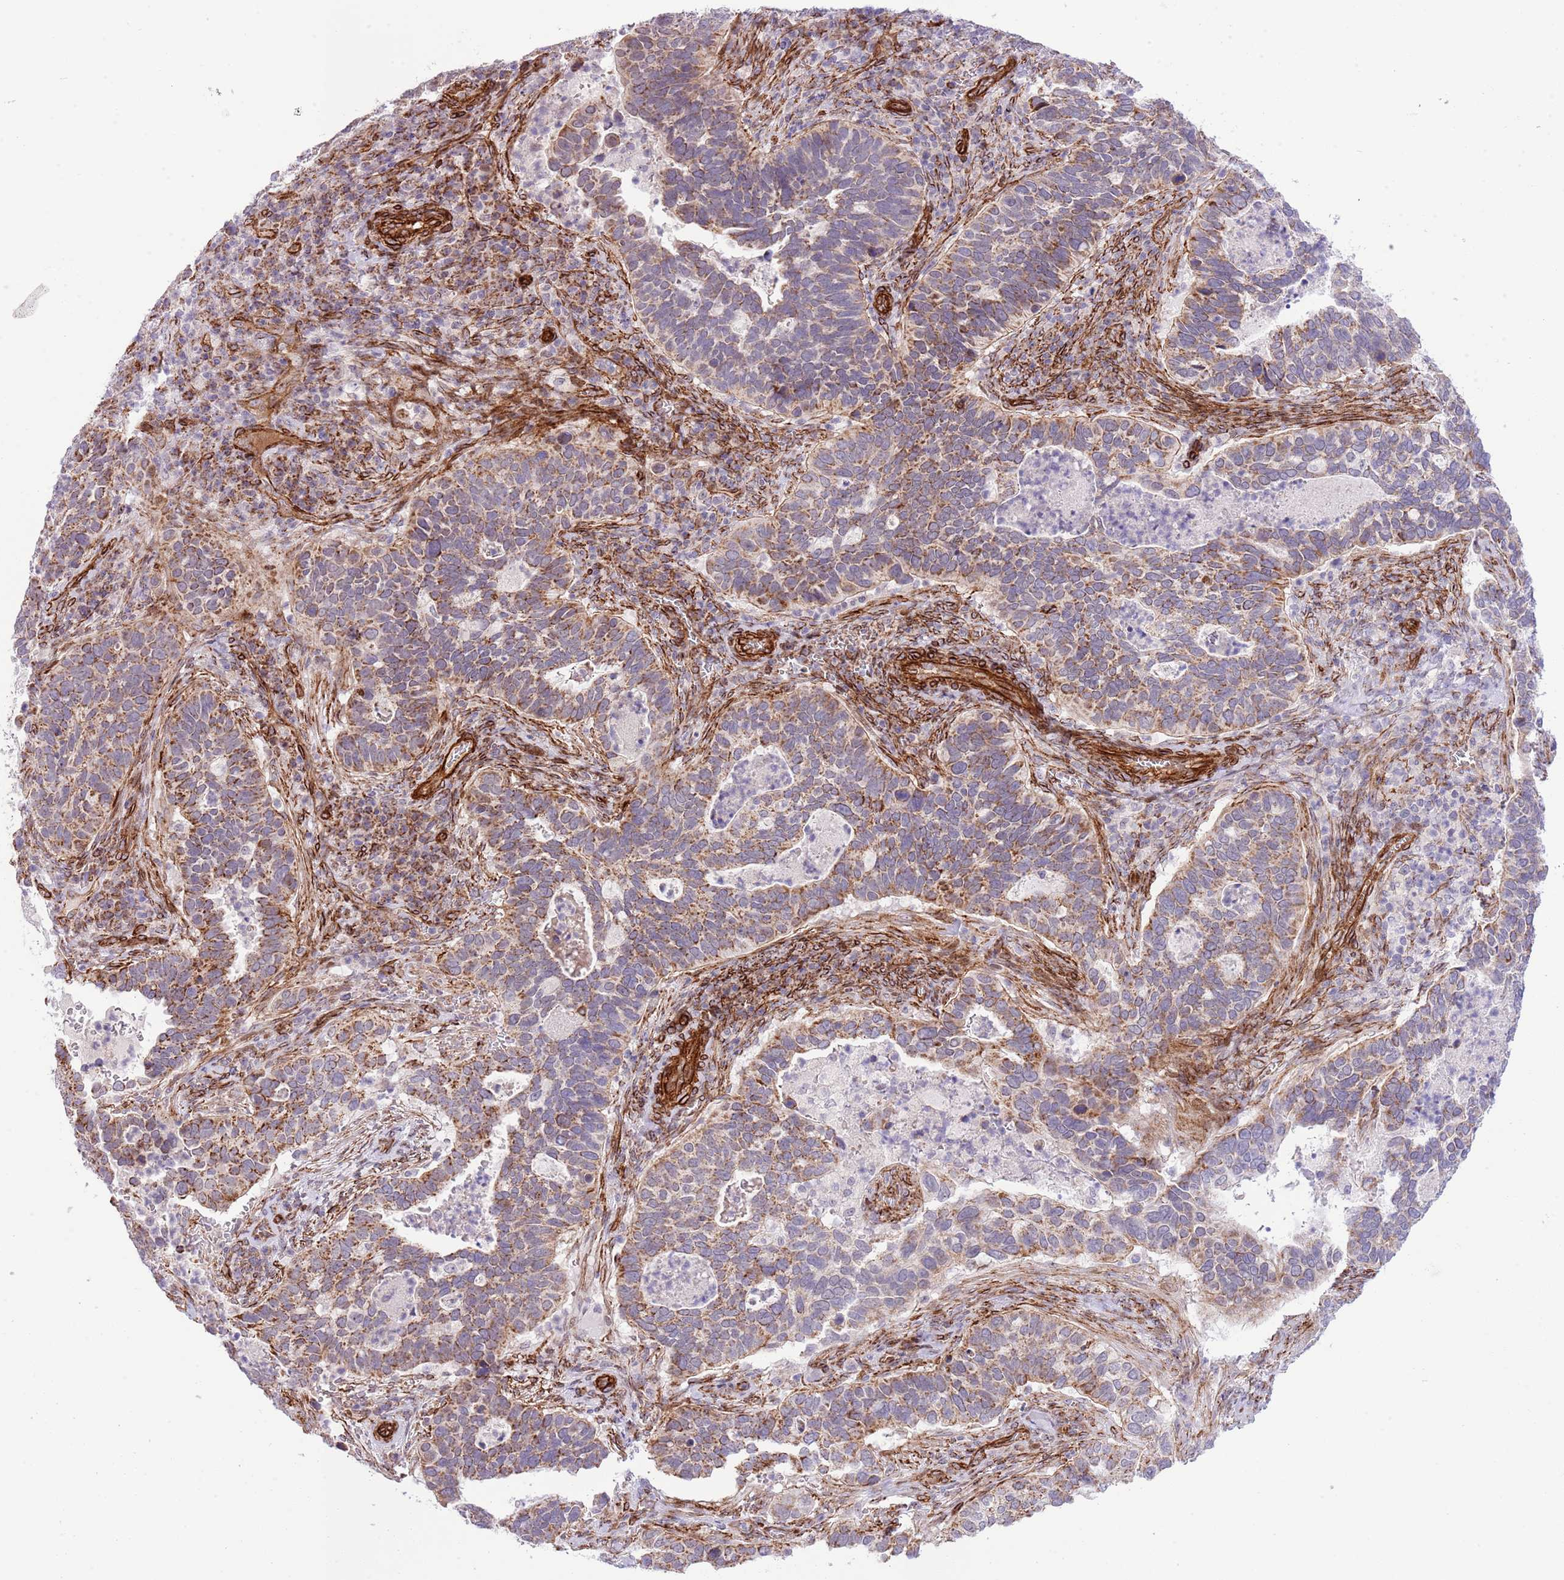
{"staining": {"intensity": "strong", "quantity": ">75%", "location": "cytoplasmic/membranous"}, "tissue": "cervical cancer", "cell_type": "Tumor cells", "image_type": "cancer", "snomed": [{"axis": "morphology", "description": "Squamous cell carcinoma, NOS"}, {"axis": "topography", "description": "Cervix"}], "caption": "Immunohistochemical staining of human squamous cell carcinoma (cervical) demonstrates high levels of strong cytoplasmic/membranous expression in approximately >75% of tumor cells. Immunohistochemistry stains the protein in brown and the nuclei are stained blue.", "gene": "NEK3", "patient": {"sex": "female", "age": 38}}